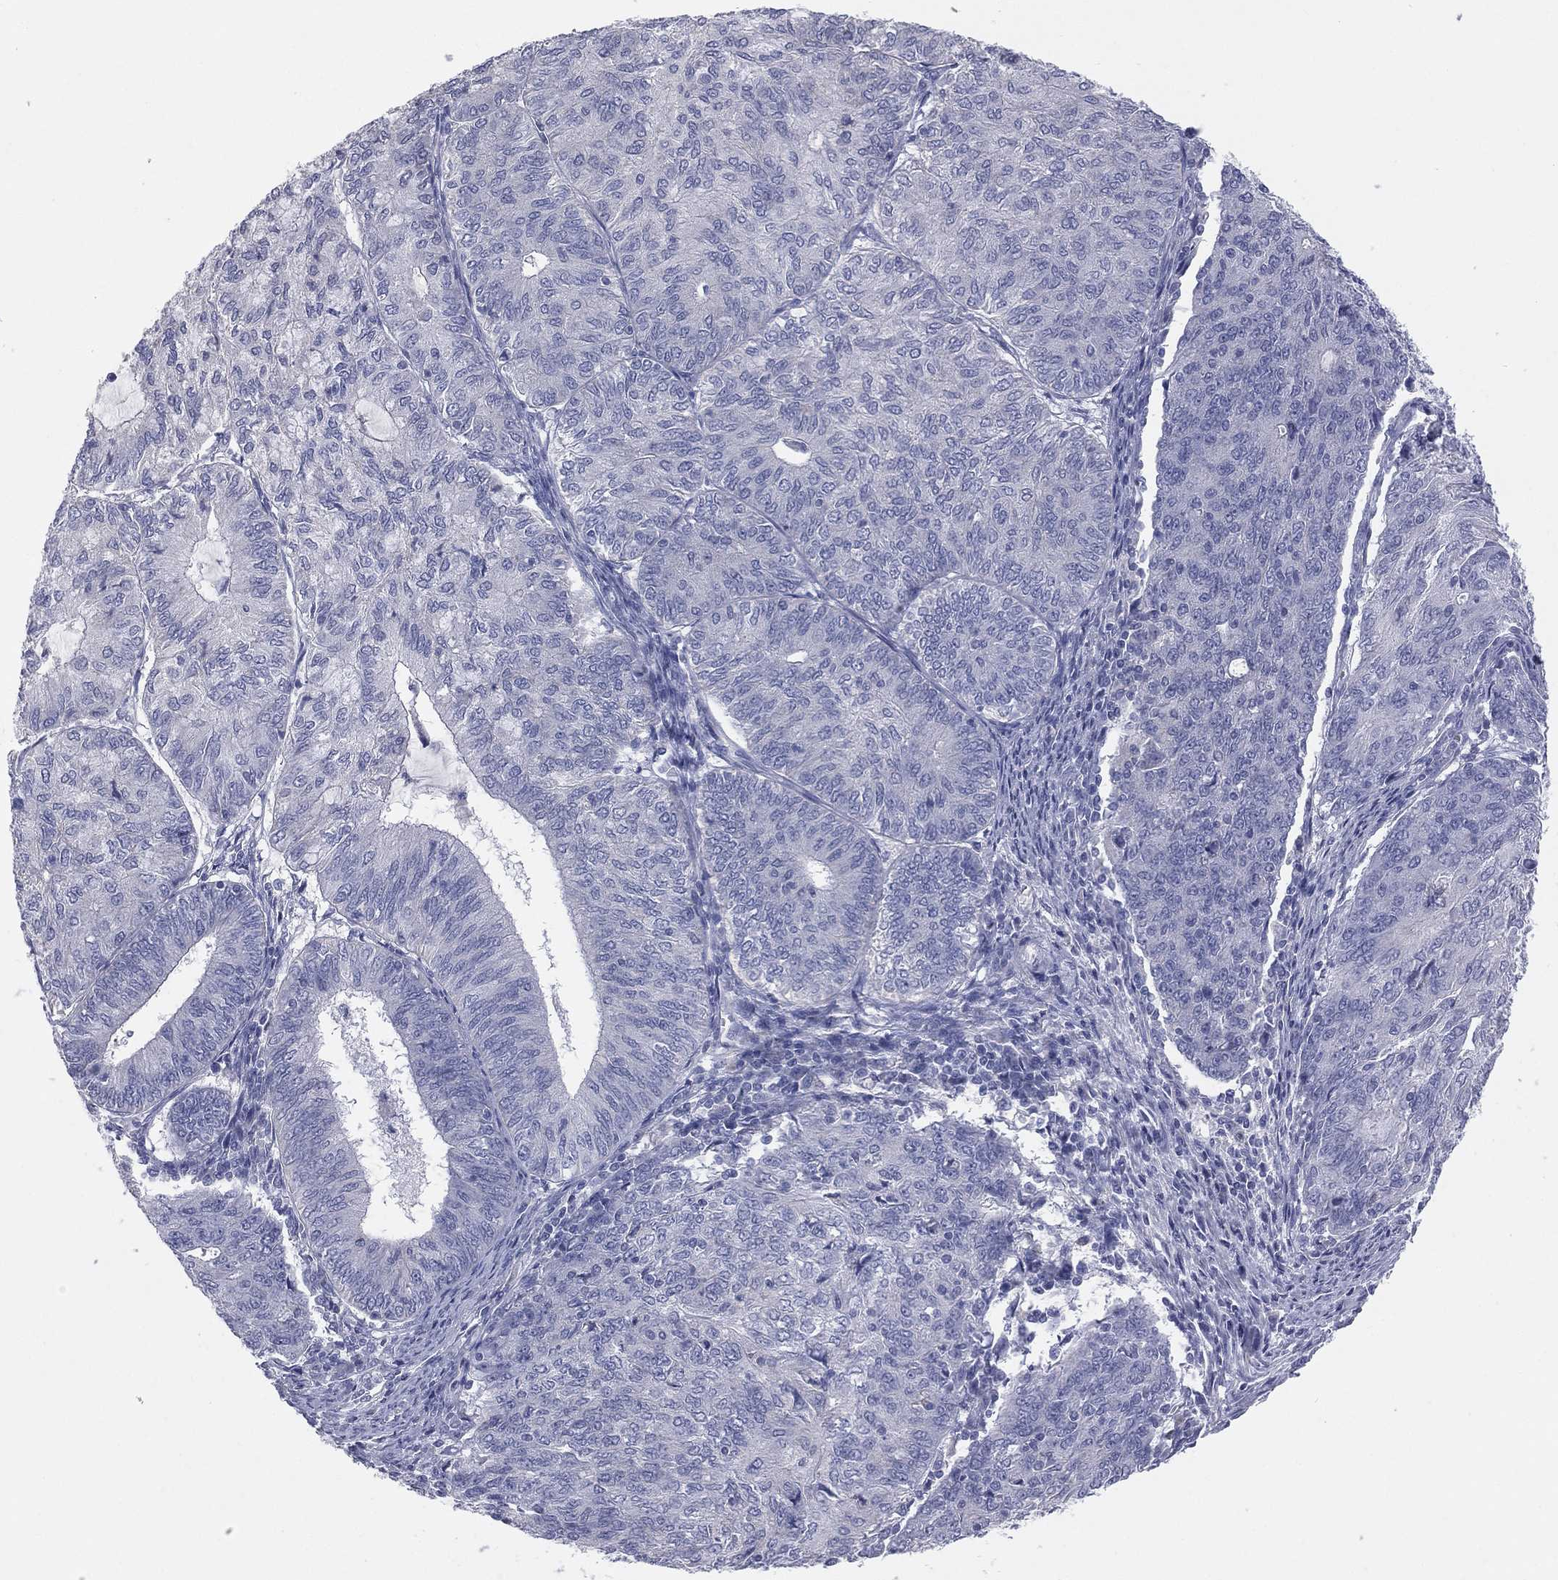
{"staining": {"intensity": "negative", "quantity": "none", "location": "none"}, "tissue": "endometrial cancer", "cell_type": "Tumor cells", "image_type": "cancer", "snomed": [{"axis": "morphology", "description": "Adenocarcinoma, NOS"}, {"axis": "topography", "description": "Endometrium"}], "caption": "Tumor cells show no significant positivity in endometrial adenocarcinoma.", "gene": "STK31", "patient": {"sex": "female", "age": 82}}